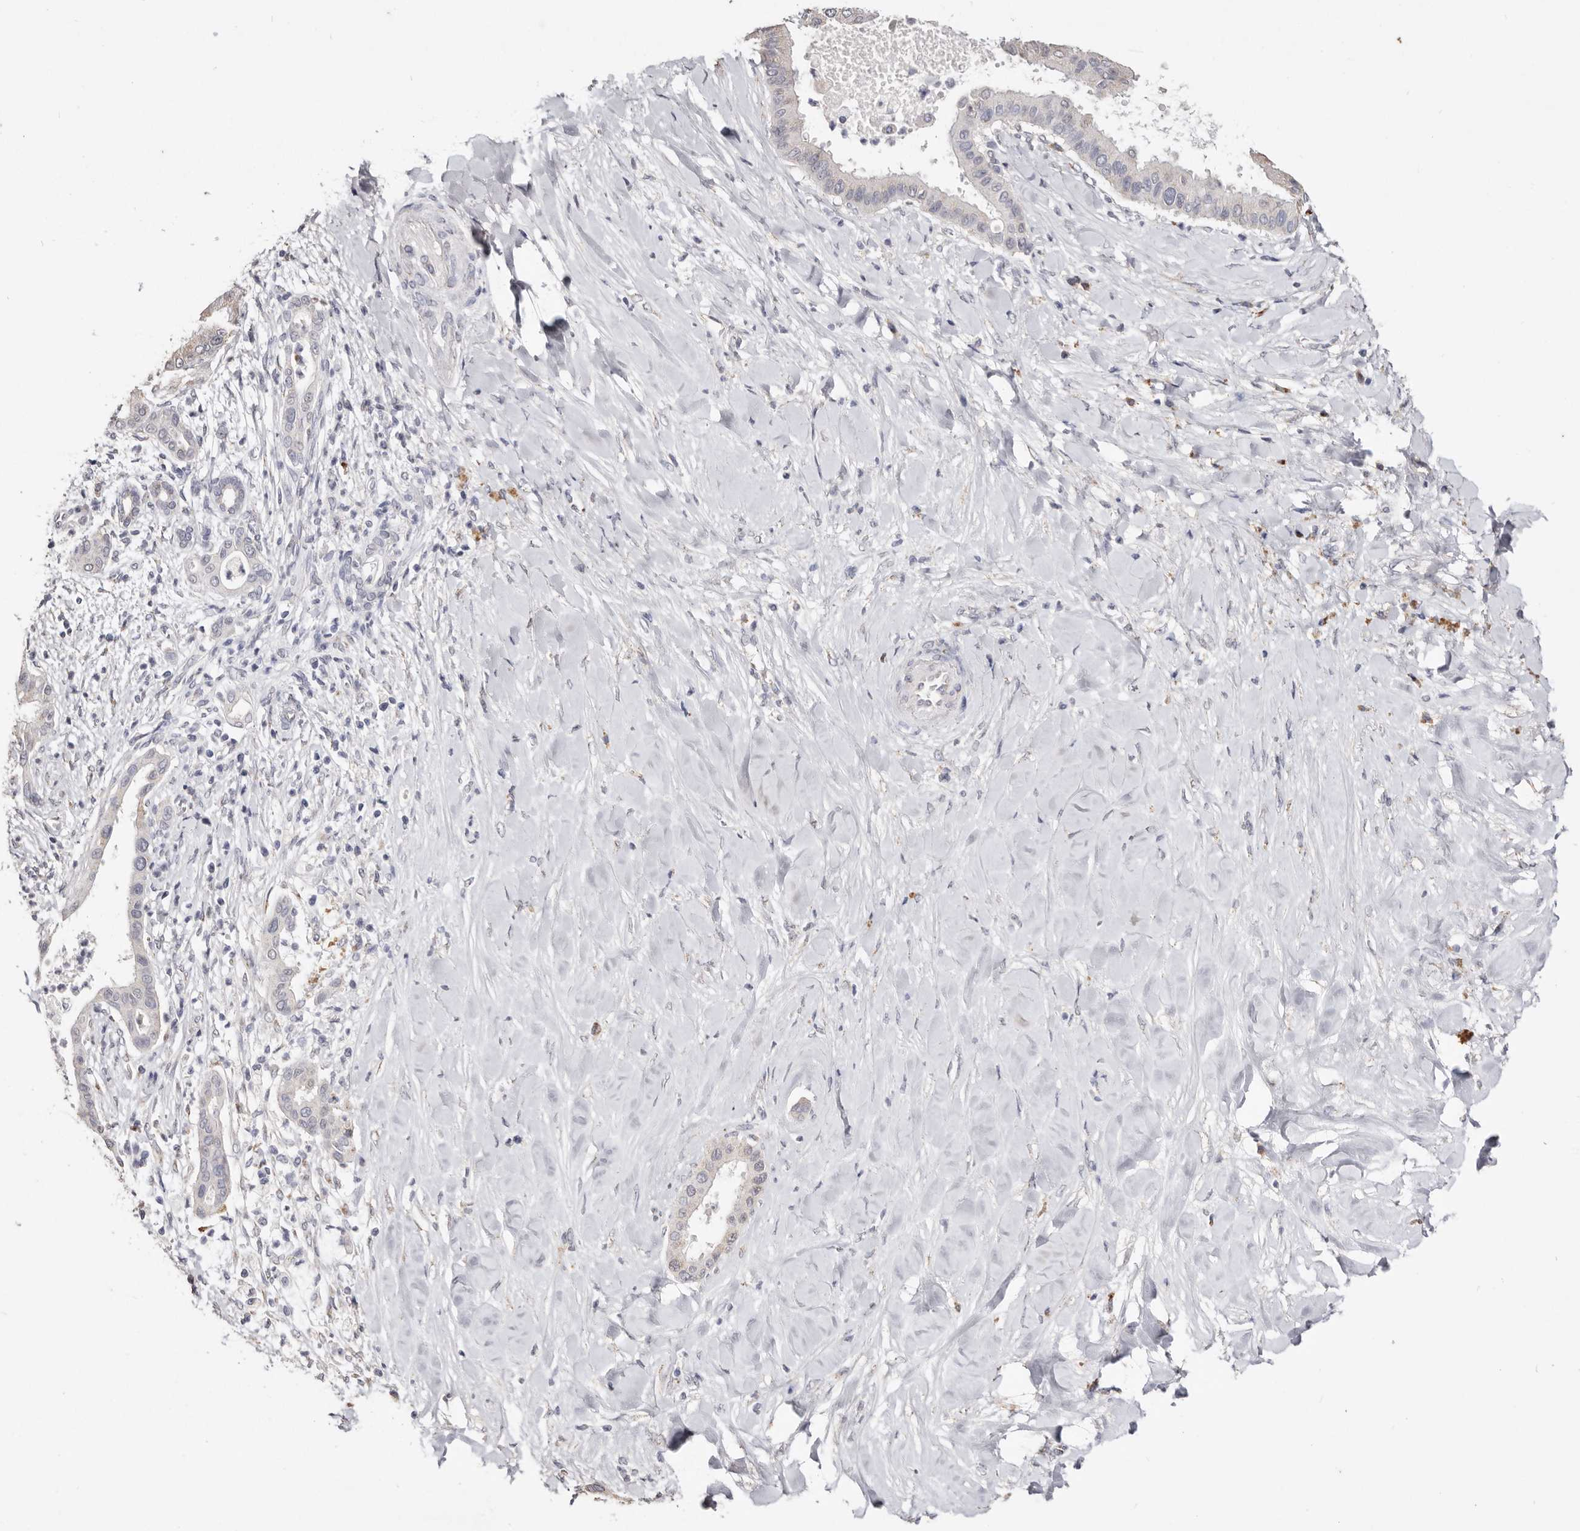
{"staining": {"intensity": "negative", "quantity": "none", "location": "none"}, "tissue": "liver cancer", "cell_type": "Tumor cells", "image_type": "cancer", "snomed": [{"axis": "morphology", "description": "Cholangiocarcinoma"}, {"axis": "topography", "description": "Liver"}], "caption": "Cholangiocarcinoma (liver) was stained to show a protein in brown. There is no significant staining in tumor cells.", "gene": "LGALS7B", "patient": {"sex": "female", "age": 54}}